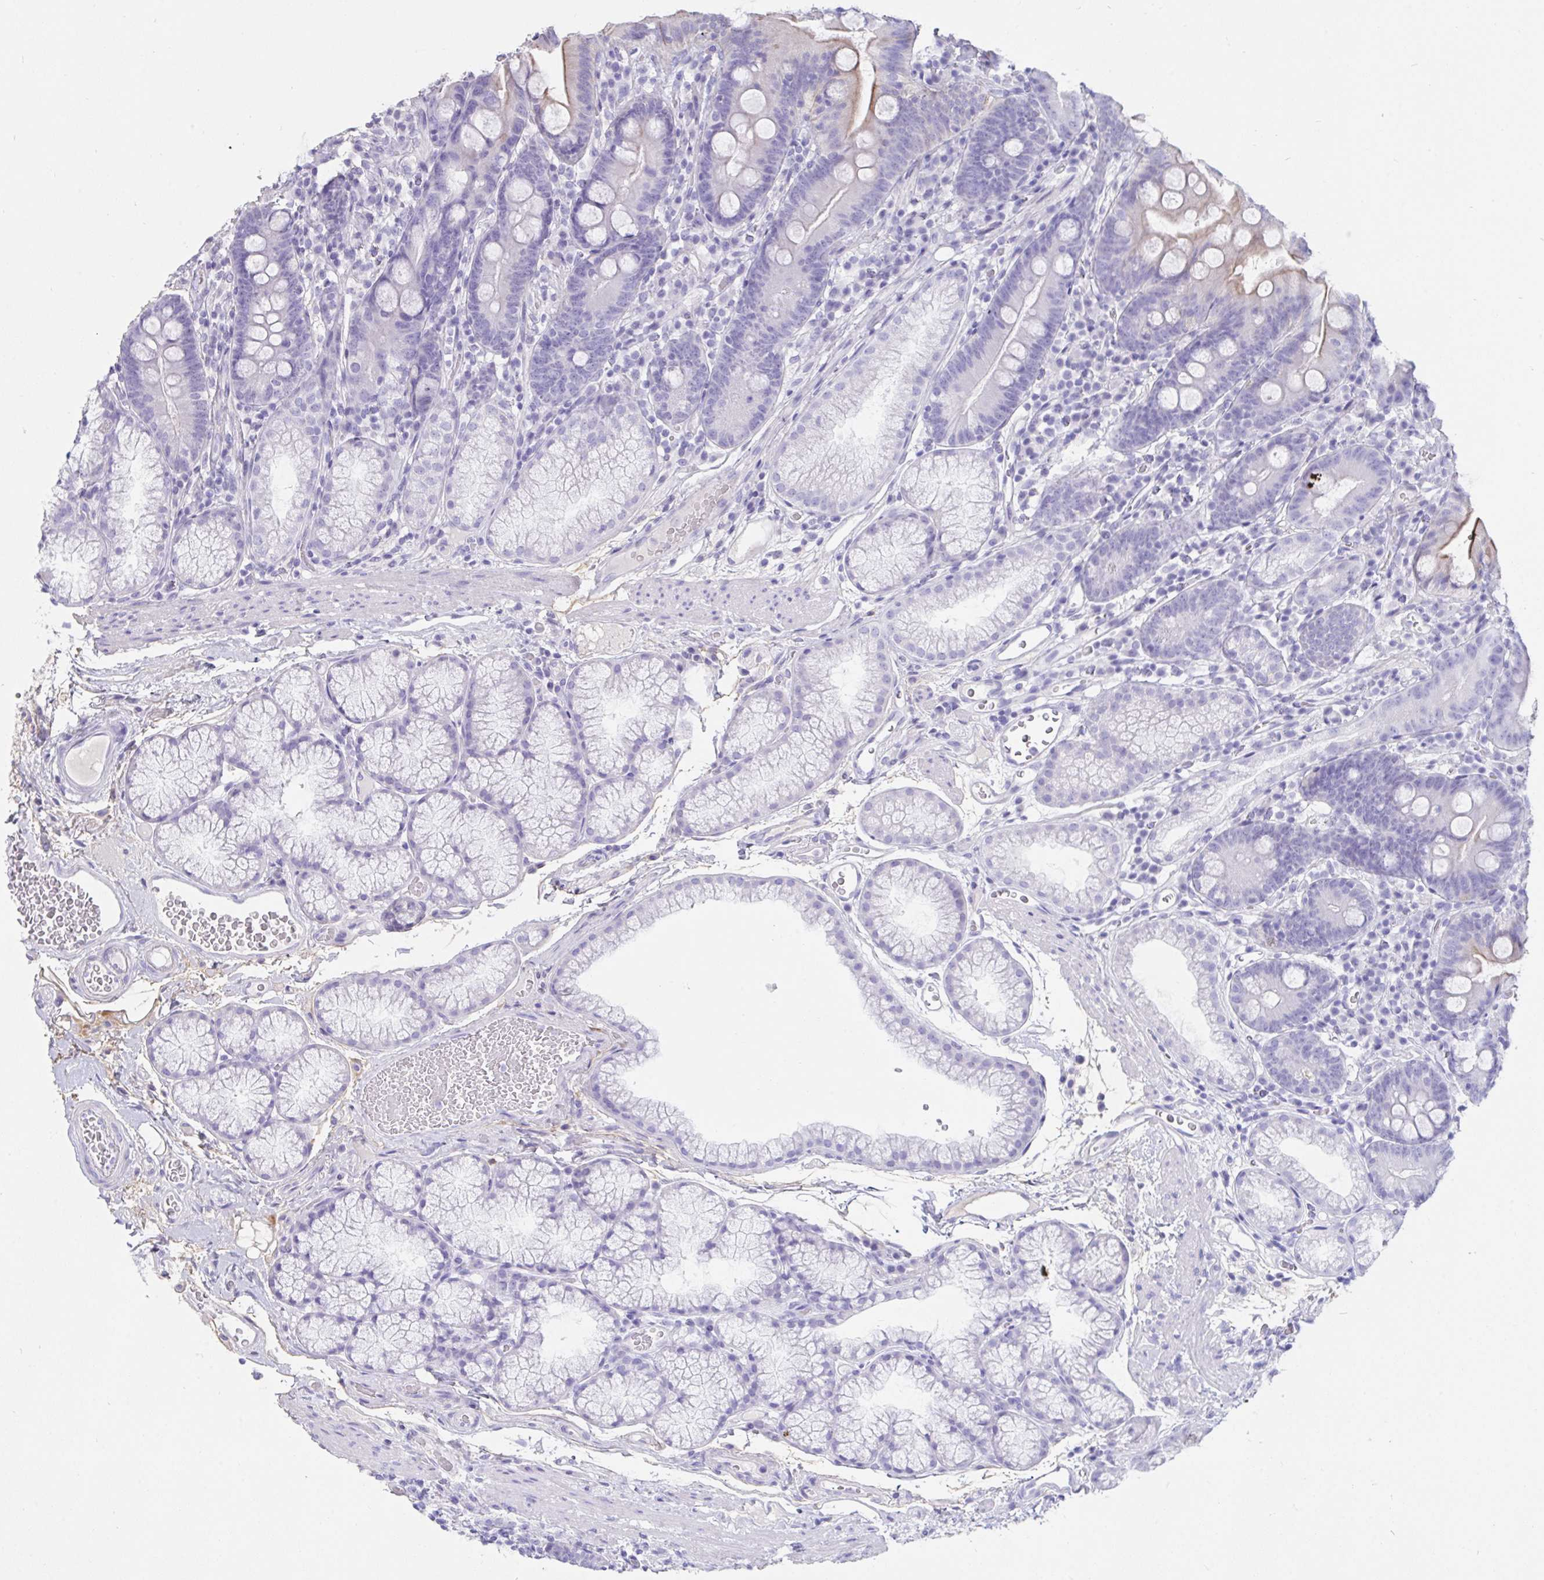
{"staining": {"intensity": "negative", "quantity": "none", "location": "none"}, "tissue": "duodenum", "cell_type": "Glandular cells", "image_type": "normal", "snomed": [{"axis": "morphology", "description": "Normal tissue, NOS"}, {"axis": "topography", "description": "Duodenum"}], "caption": "This is an IHC micrograph of normal human duodenum. There is no positivity in glandular cells.", "gene": "TNNC1", "patient": {"sex": "female", "age": 67}}